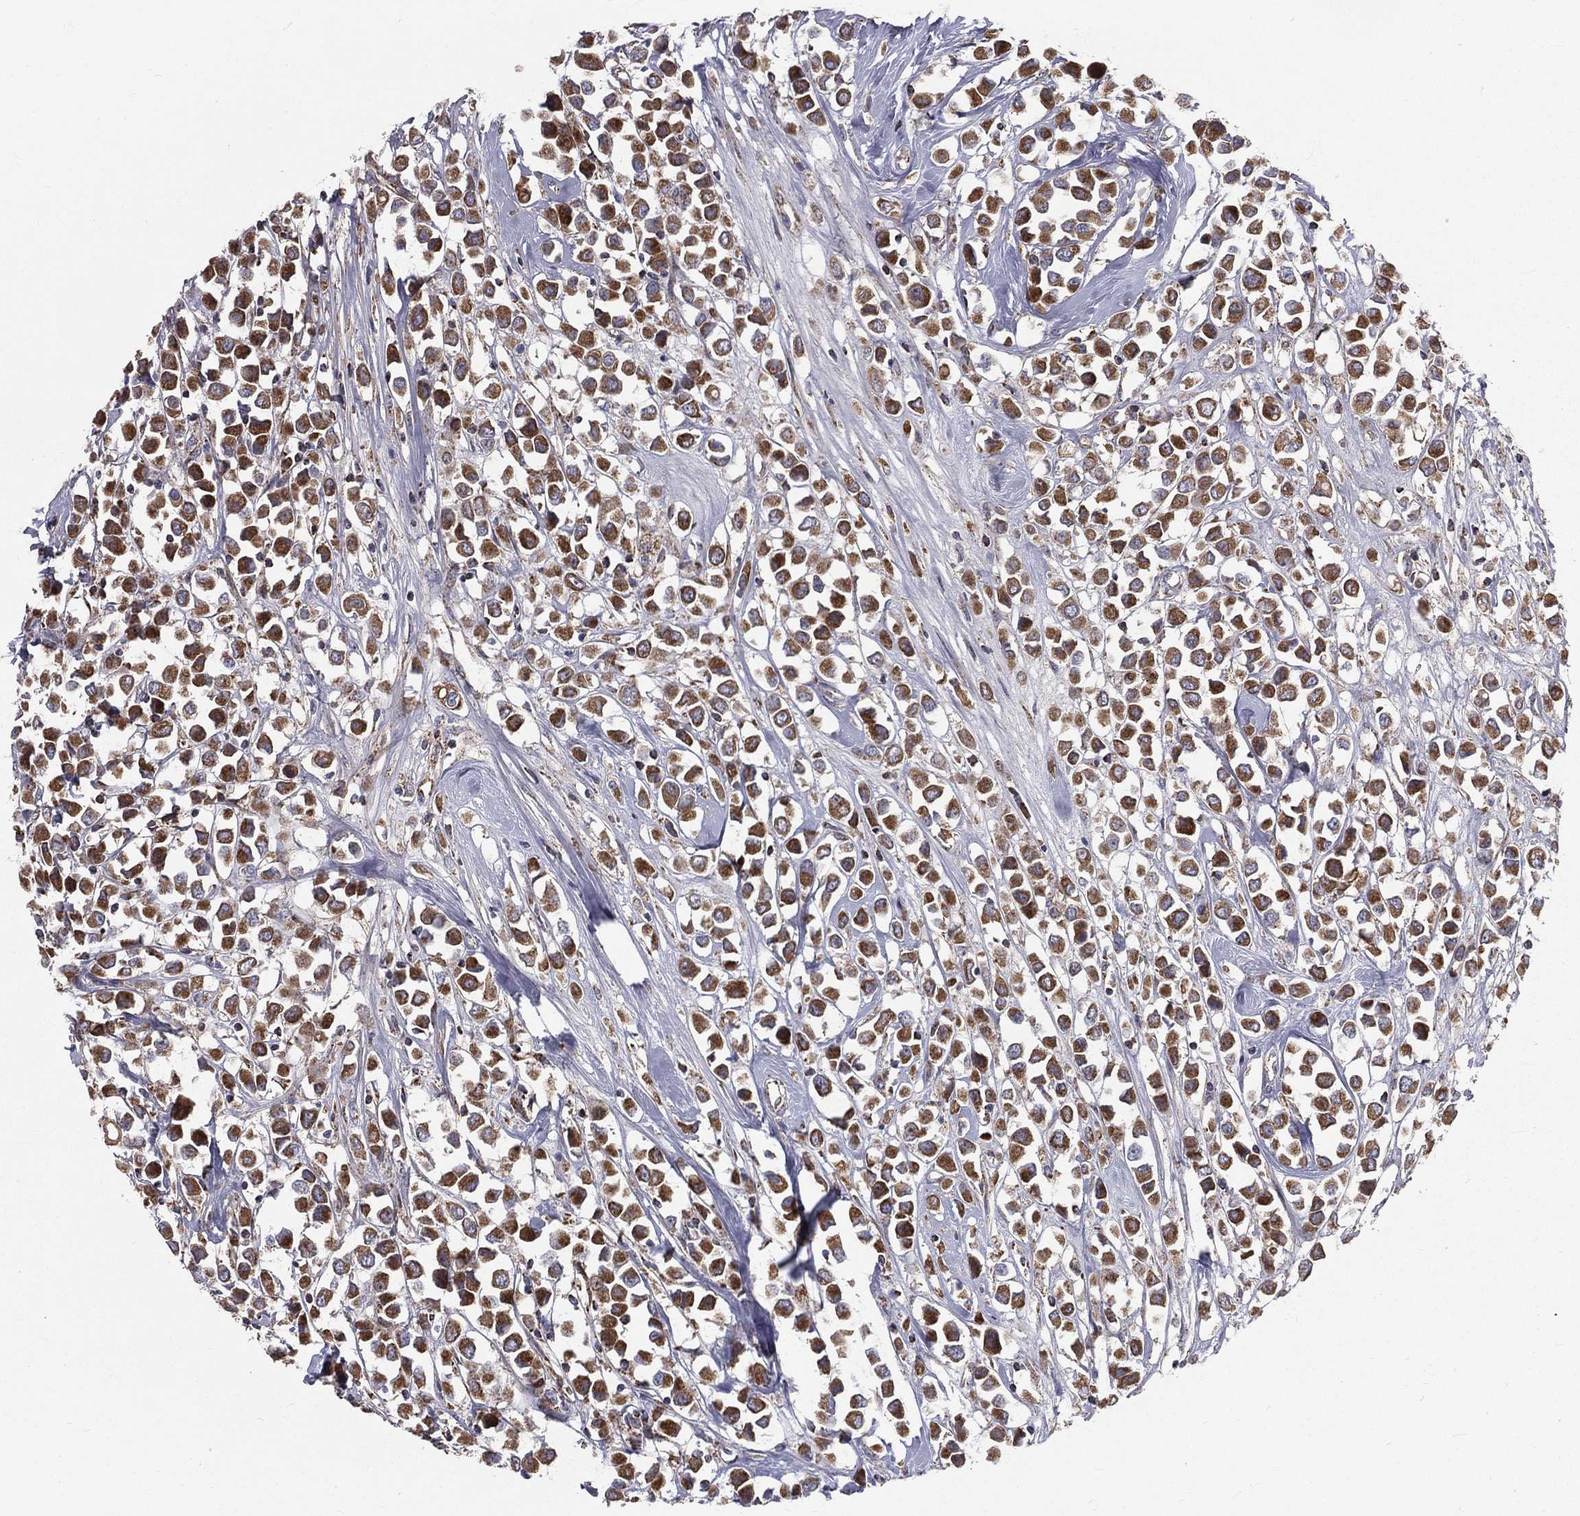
{"staining": {"intensity": "strong", "quantity": ">75%", "location": "cytoplasmic/membranous"}, "tissue": "breast cancer", "cell_type": "Tumor cells", "image_type": "cancer", "snomed": [{"axis": "morphology", "description": "Duct carcinoma"}, {"axis": "topography", "description": "Breast"}], "caption": "IHC (DAB (3,3'-diaminobenzidine)) staining of human breast invasive ductal carcinoma shows strong cytoplasmic/membranous protein positivity in about >75% of tumor cells. (DAB IHC, brown staining for protein, blue staining for nuclei).", "gene": "GPD1", "patient": {"sex": "female", "age": 61}}